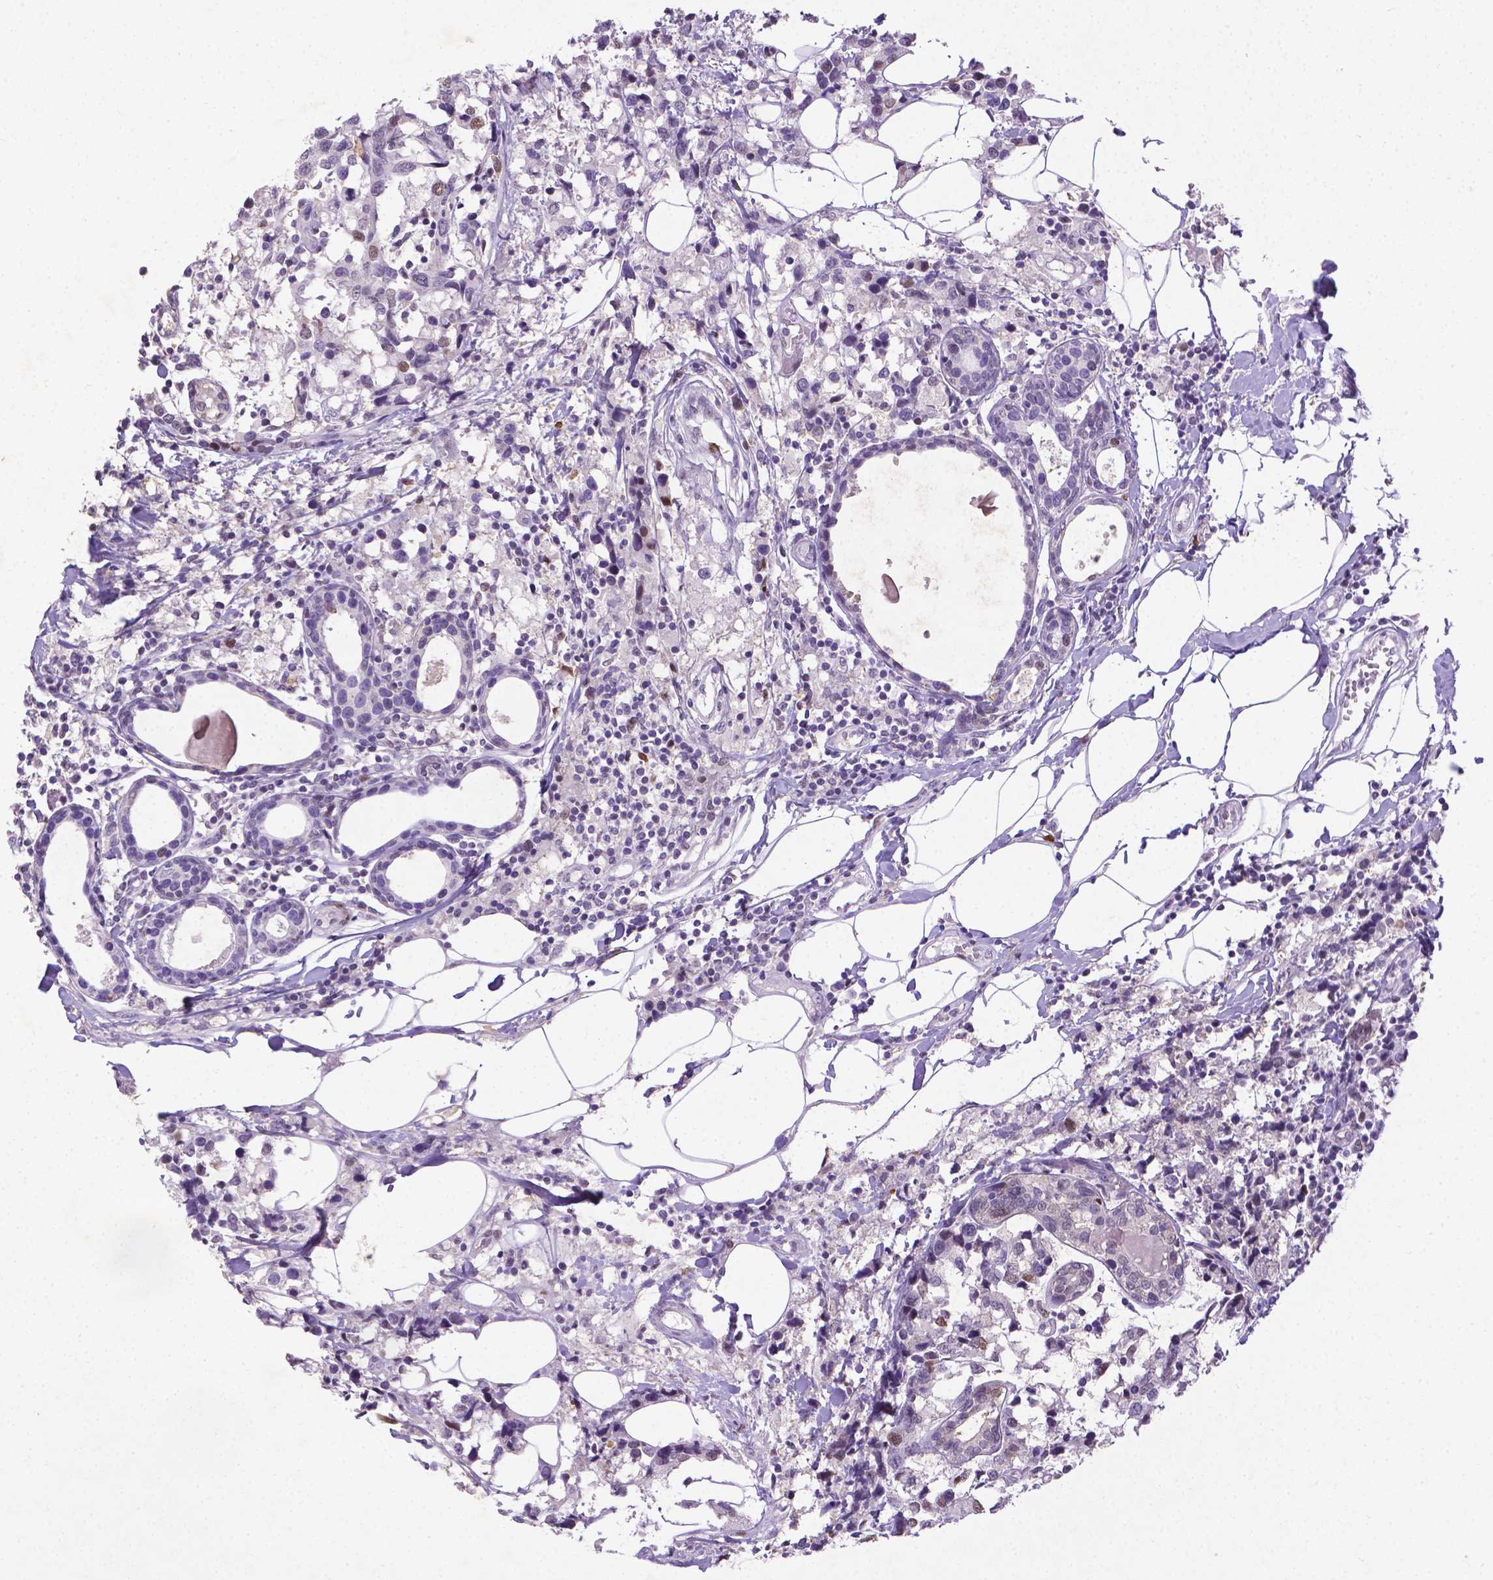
{"staining": {"intensity": "moderate", "quantity": "<25%", "location": "nuclear"}, "tissue": "breast cancer", "cell_type": "Tumor cells", "image_type": "cancer", "snomed": [{"axis": "morphology", "description": "Lobular carcinoma"}, {"axis": "topography", "description": "Breast"}], "caption": "Protein staining displays moderate nuclear positivity in about <25% of tumor cells in breast lobular carcinoma.", "gene": "CDKN1A", "patient": {"sex": "female", "age": 59}}